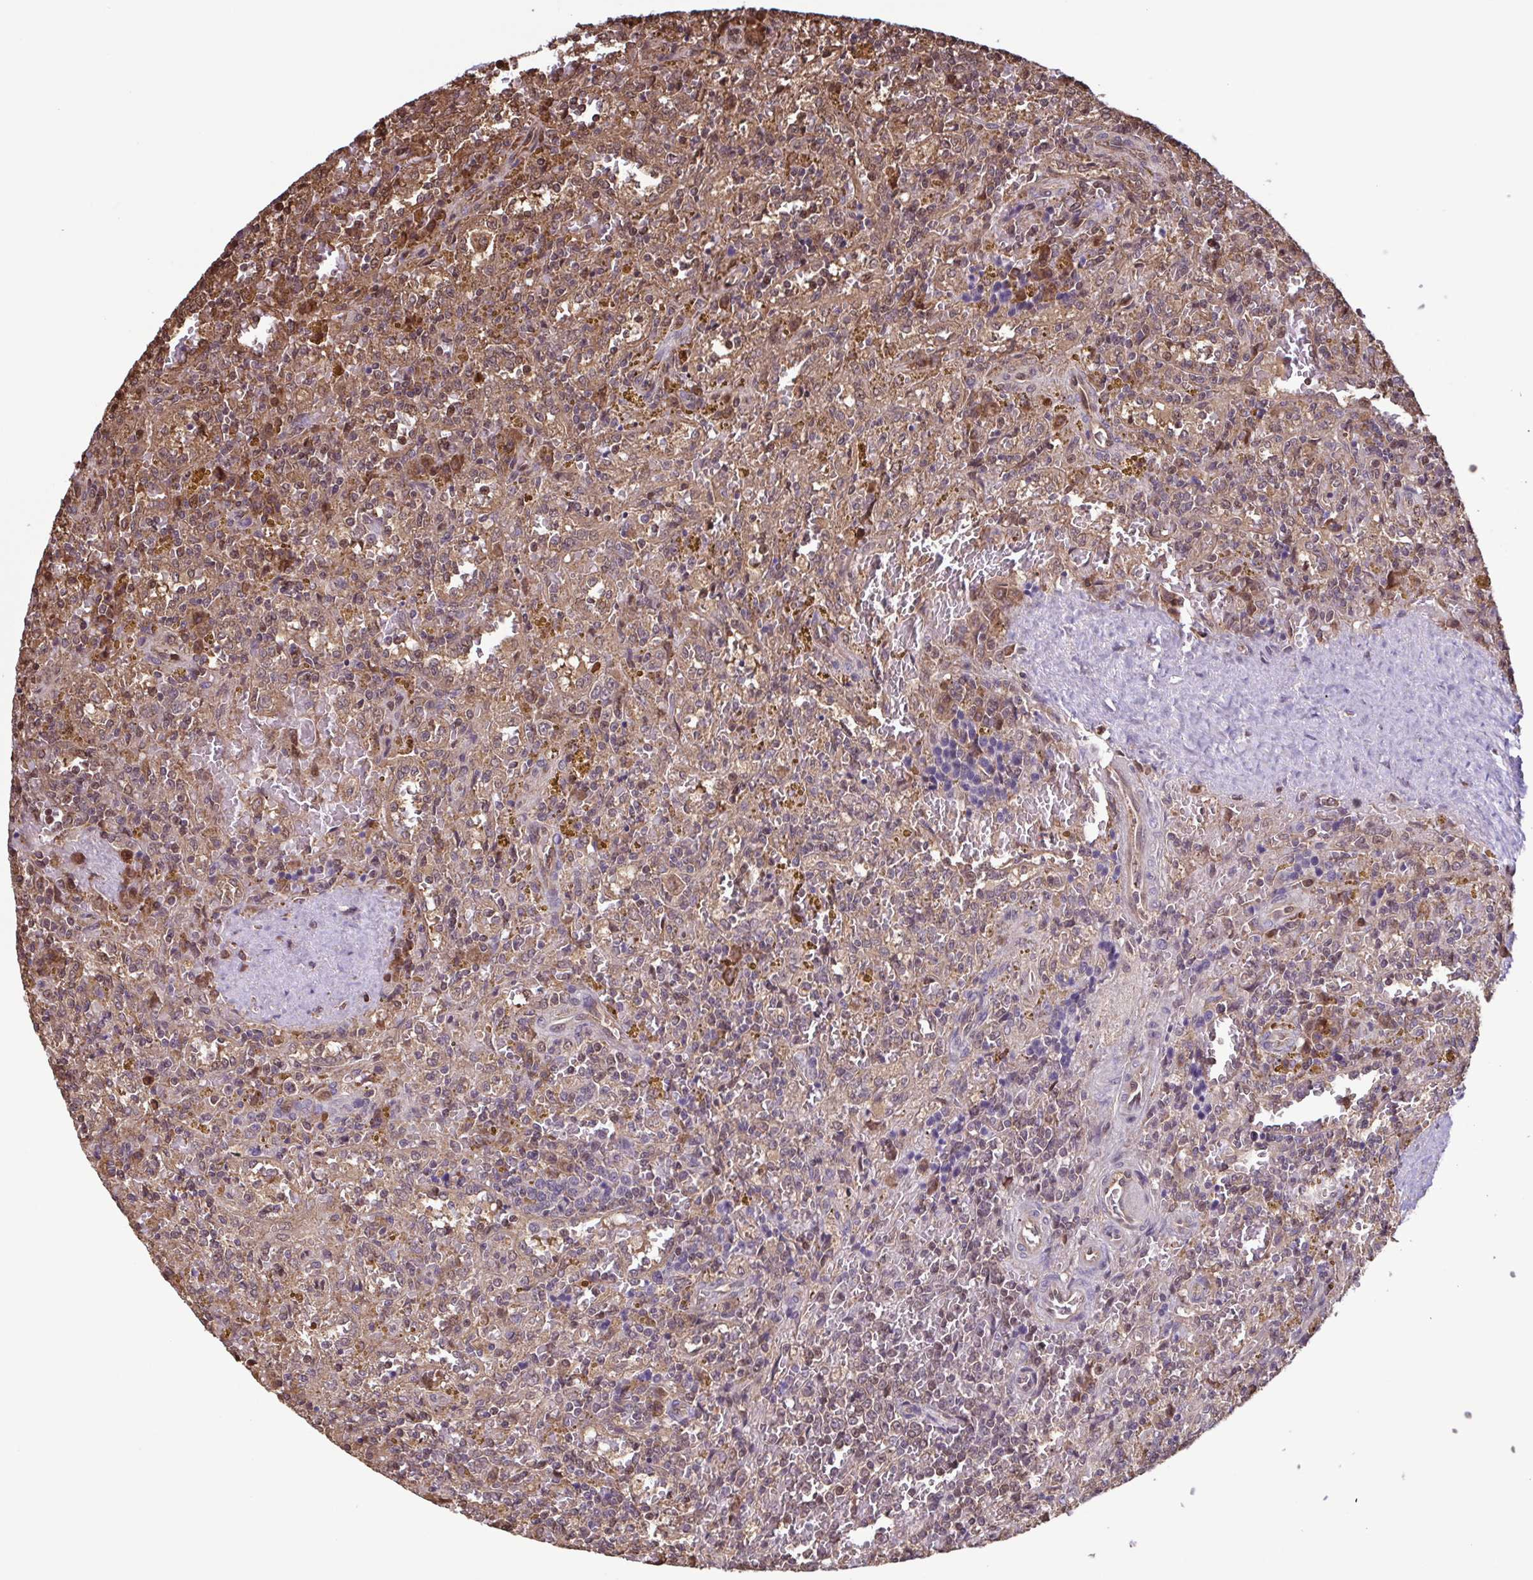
{"staining": {"intensity": "negative", "quantity": "none", "location": "none"}, "tissue": "lymphoma", "cell_type": "Tumor cells", "image_type": "cancer", "snomed": [{"axis": "morphology", "description": "Malignant lymphoma, non-Hodgkin's type, Low grade"}, {"axis": "topography", "description": "Spleen"}], "caption": "IHC photomicrograph of human lymphoma stained for a protein (brown), which demonstrates no positivity in tumor cells.", "gene": "SEC63", "patient": {"sex": "female", "age": 65}}